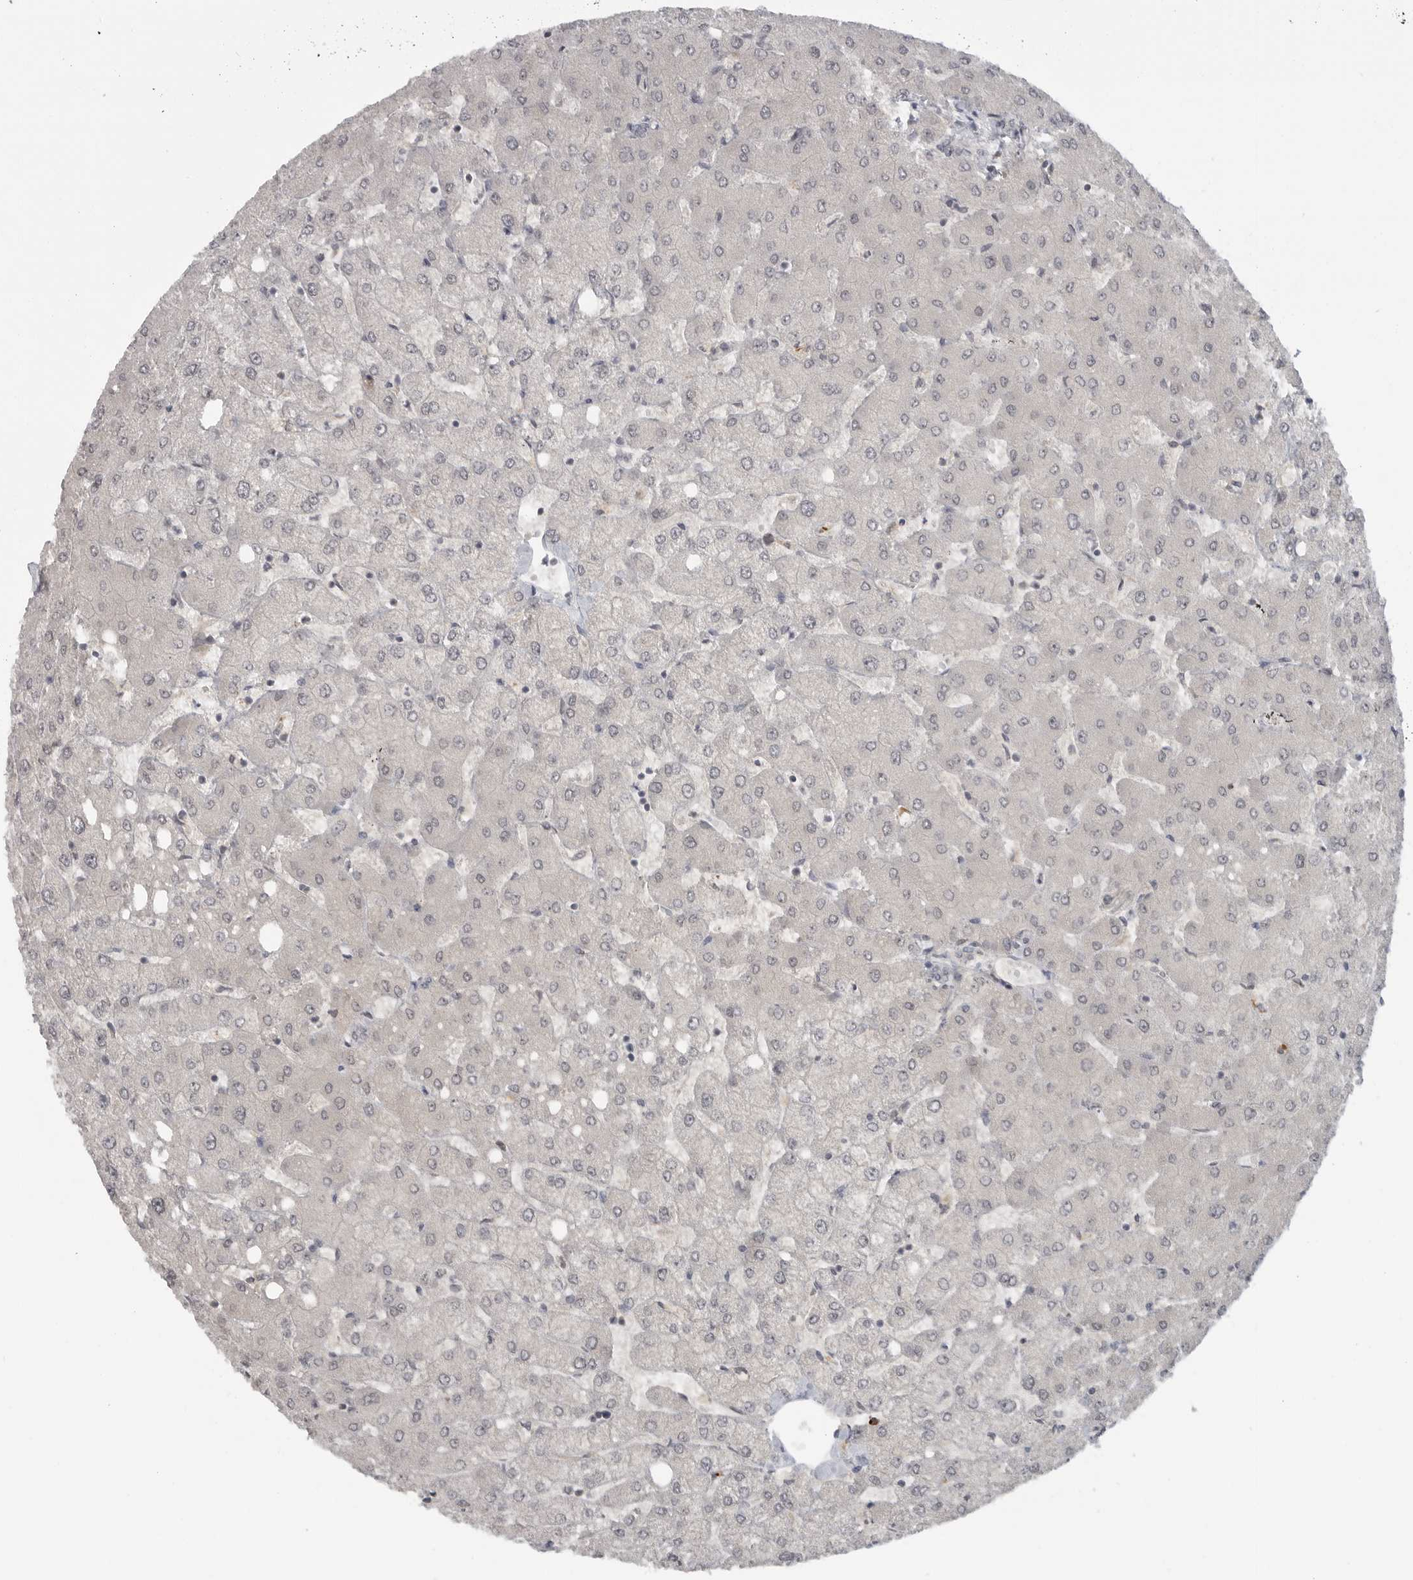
{"staining": {"intensity": "negative", "quantity": "none", "location": "none"}, "tissue": "liver", "cell_type": "Cholangiocytes", "image_type": "normal", "snomed": [{"axis": "morphology", "description": "Normal tissue, NOS"}, {"axis": "topography", "description": "Liver"}], "caption": "Immunohistochemistry (IHC) micrograph of benign liver stained for a protein (brown), which exhibits no staining in cholangiocytes.", "gene": "CEP295NL", "patient": {"sex": "female", "age": 54}}